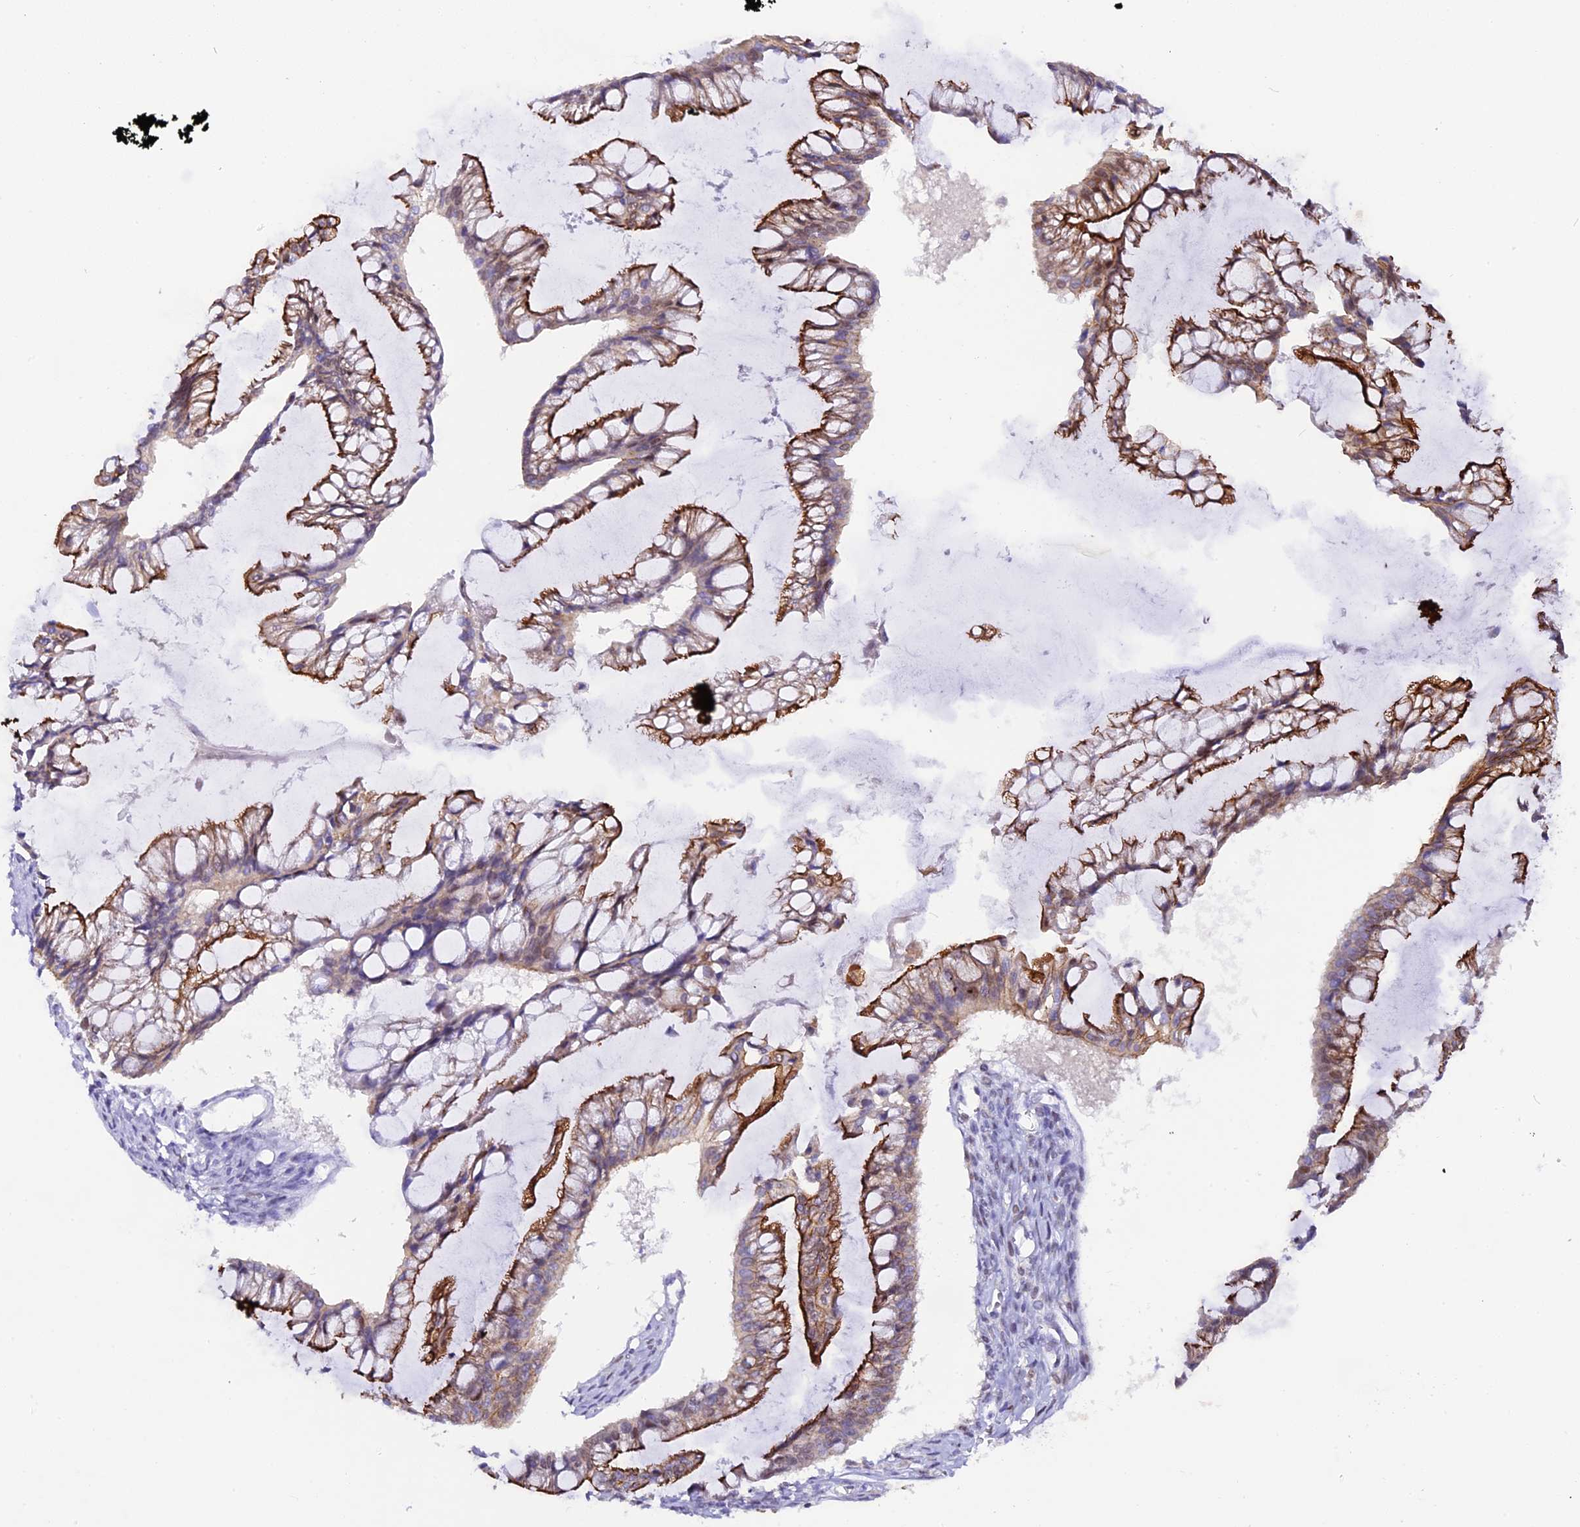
{"staining": {"intensity": "moderate", "quantity": ">75%", "location": "cytoplasmic/membranous"}, "tissue": "ovarian cancer", "cell_type": "Tumor cells", "image_type": "cancer", "snomed": [{"axis": "morphology", "description": "Cystadenocarcinoma, mucinous, NOS"}, {"axis": "topography", "description": "Ovary"}], "caption": "This is a micrograph of IHC staining of ovarian mucinous cystadenocarcinoma, which shows moderate positivity in the cytoplasmic/membranous of tumor cells.", "gene": "OSGEP", "patient": {"sex": "female", "age": 73}}